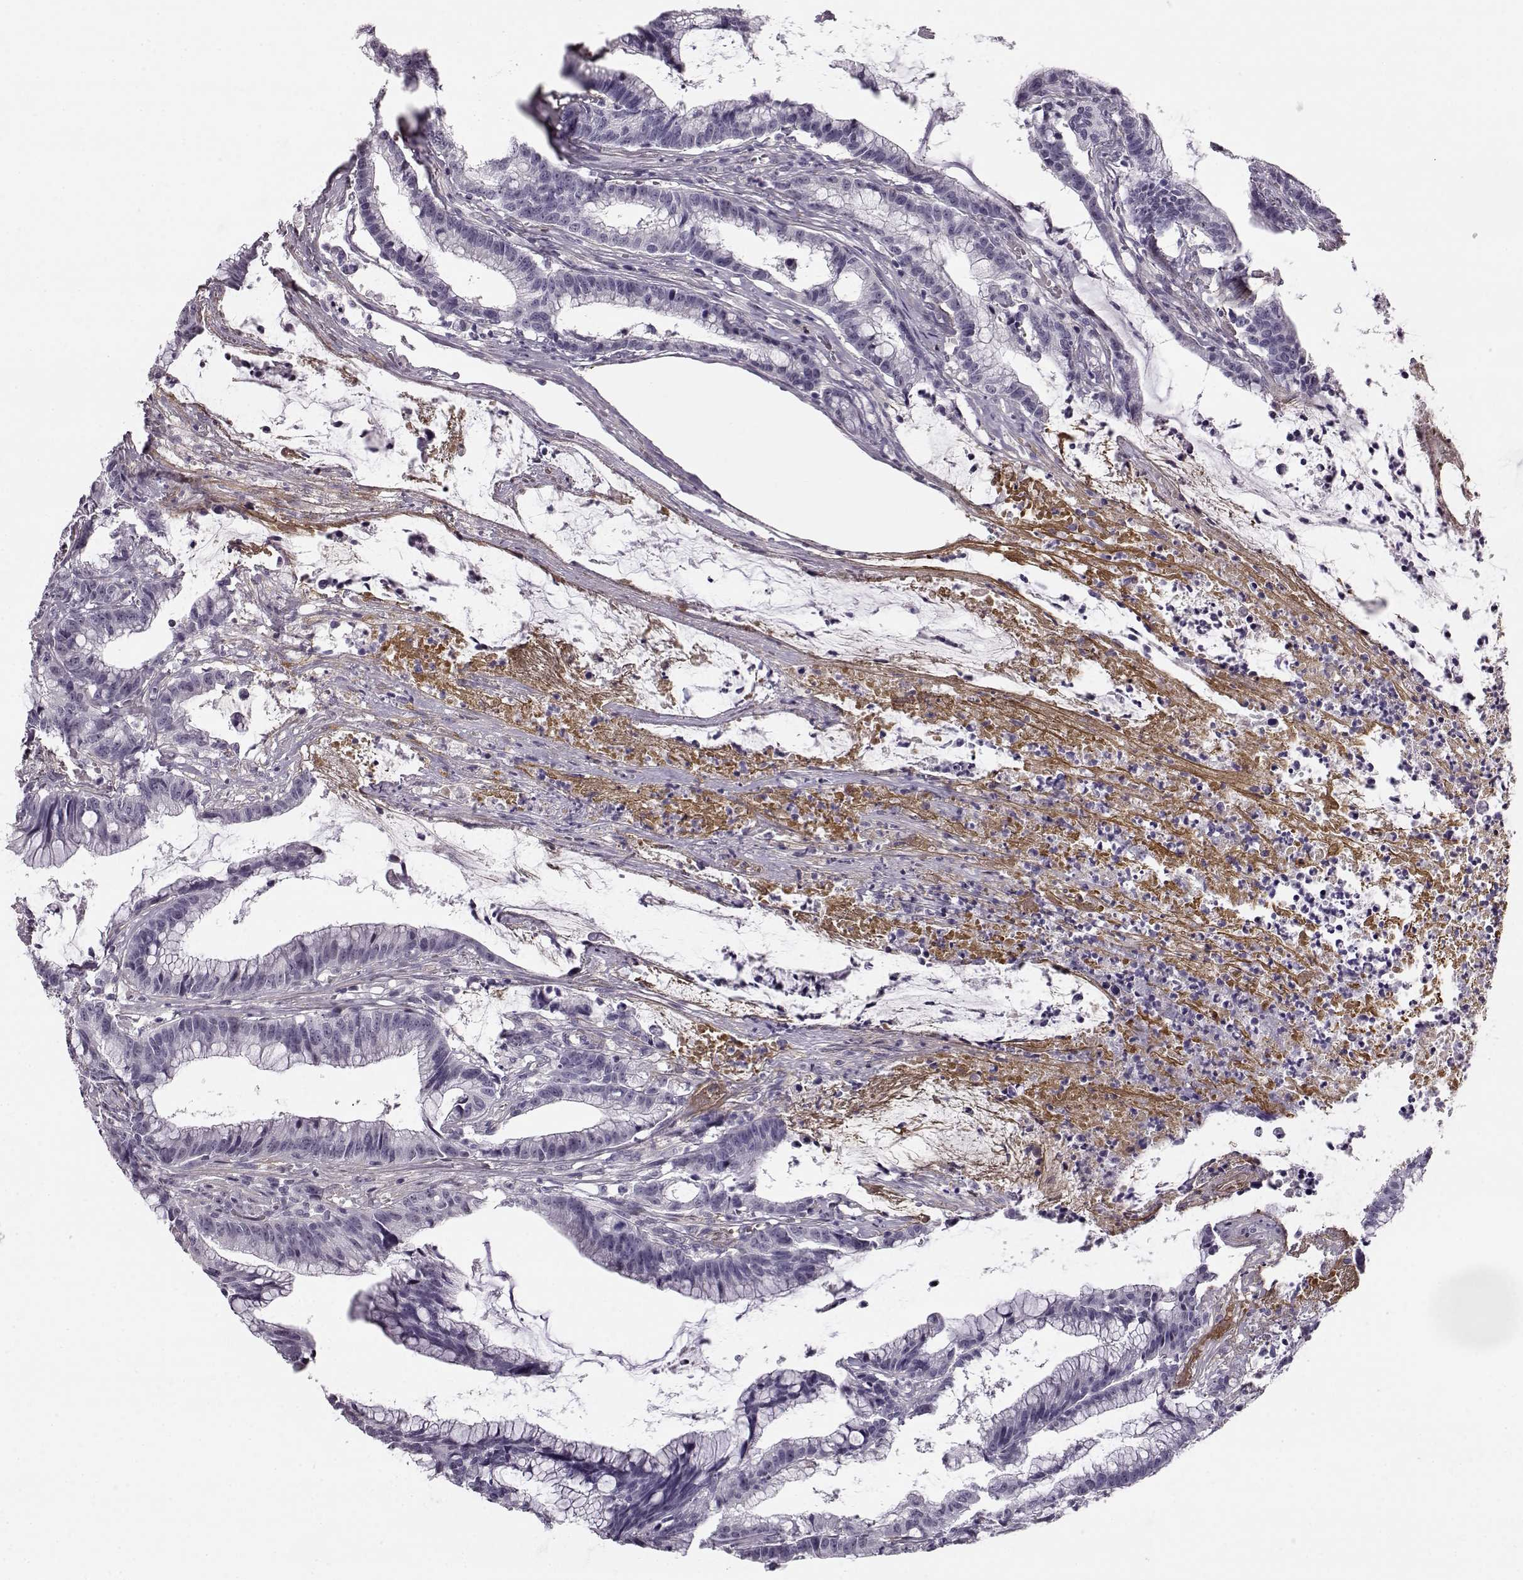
{"staining": {"intensity": "negative", "quantity": "none", "location": "none"}, "tissue": "colorectal cancer", "cell_type": "Tumor cells", "image_type": "cancer", "snomed": [{"axis": "morphology", "description": "Adenocarcinoma, NOS"}, {"axis": "topography", "description": "Colon"}], "caption": "Tumor cells are negative for protein expression in human colorectal cancer (adenocarcinoma).", "gene": "TRIM69", "patient": {"sex": "female", "age": 78}}